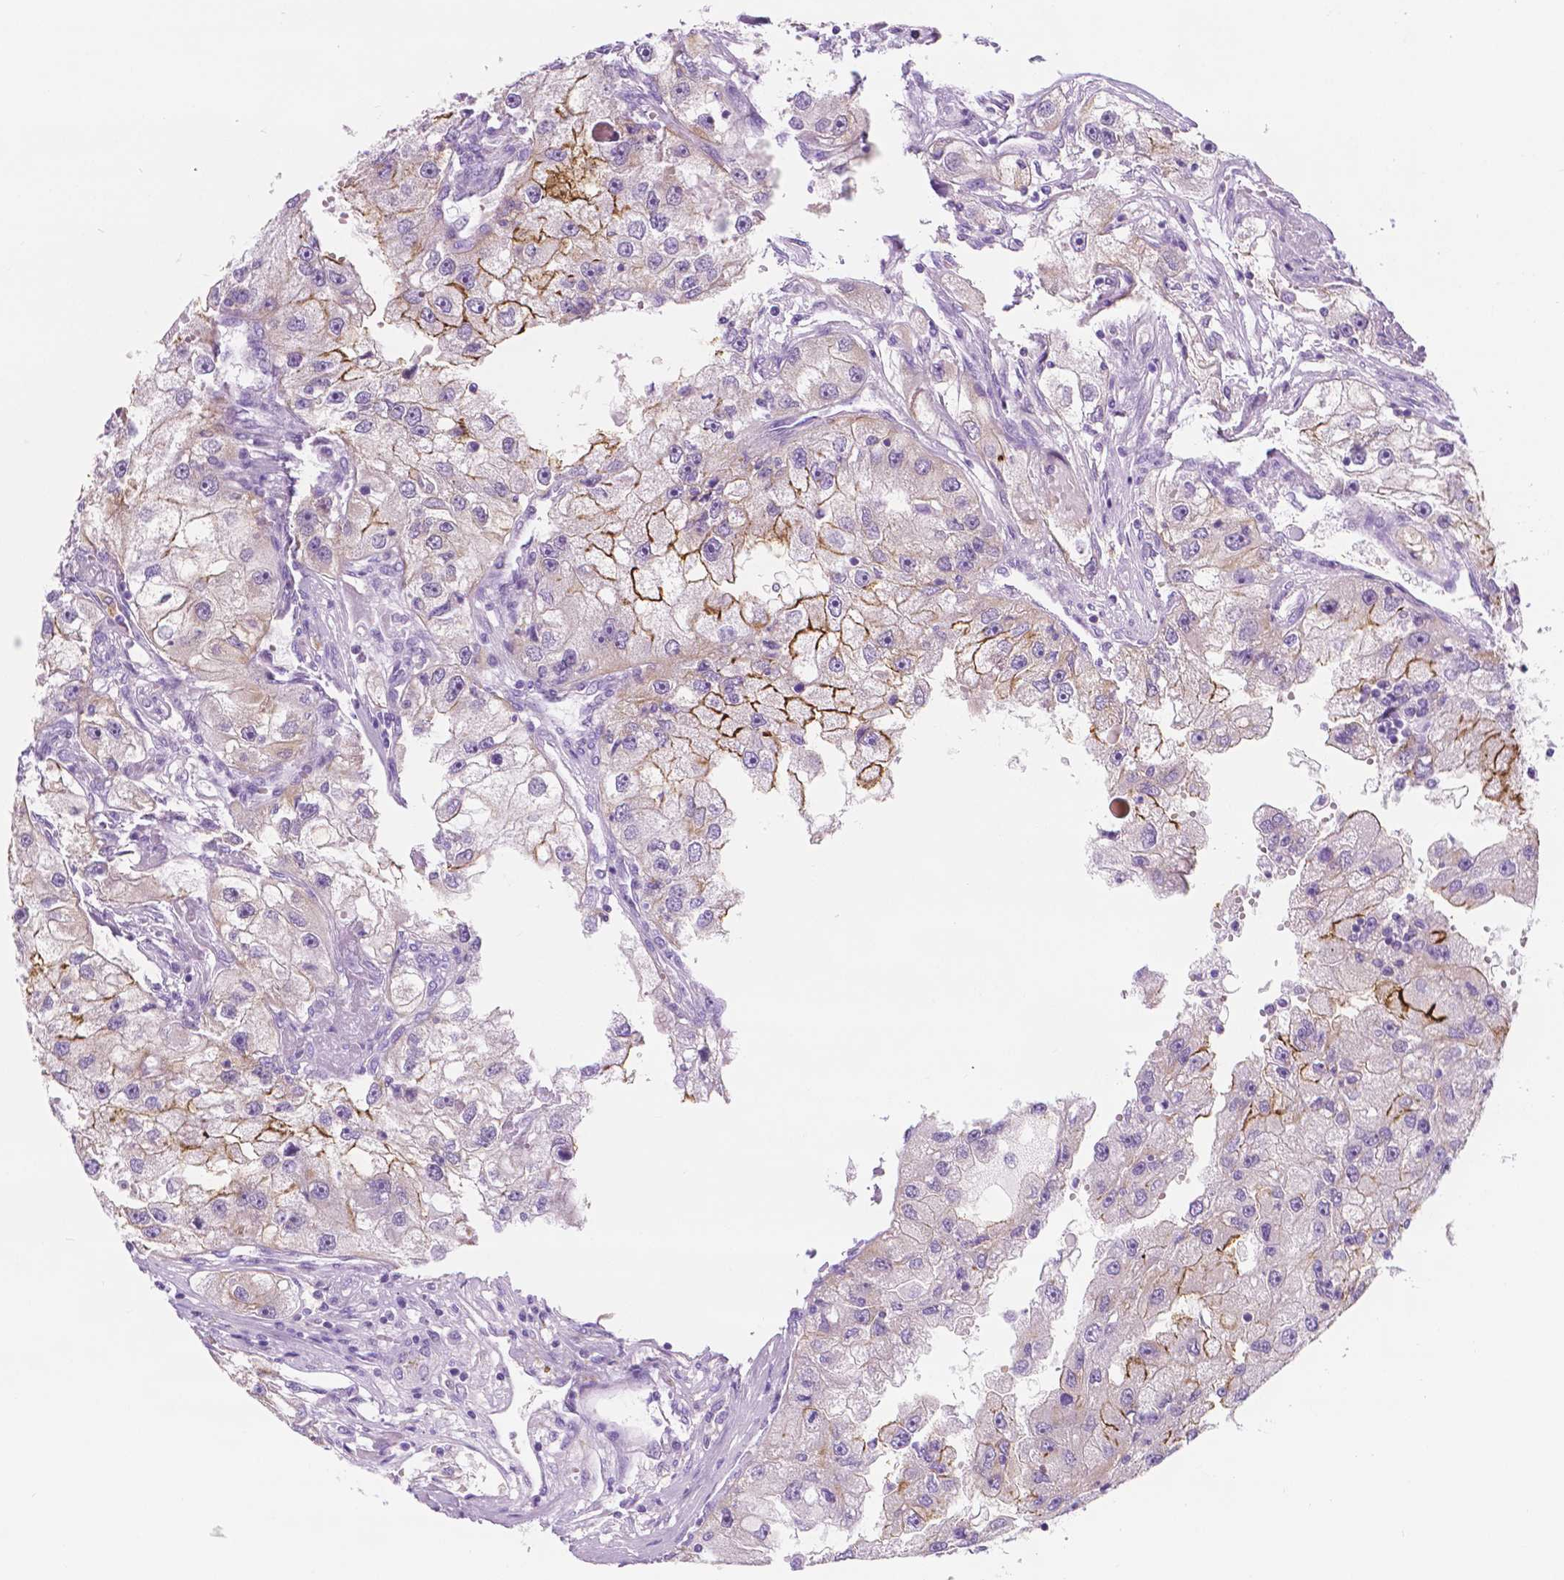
{"staining": {"intensity": "moderate", "quantity": "<25%", "location": "cytoplasmic/membranous"}, "tissue": "renal cancer", "cell_type": "Tumor cells", "image_type": "cancer", "snomed": [{"axis": "morphology", "description": "Adenocarcinoma, NOS"}, {"axis": "topography", "description": "Kidney"}], "caption": "Adenocarcinoma (renal) tissue exhibits moderate cytoplasmic/membranous expression in about <25% of tumor cells, visualized by immunohistochemistry.", "gene": "EPPK1", "patient": {"sex": "male", "age": 63}}